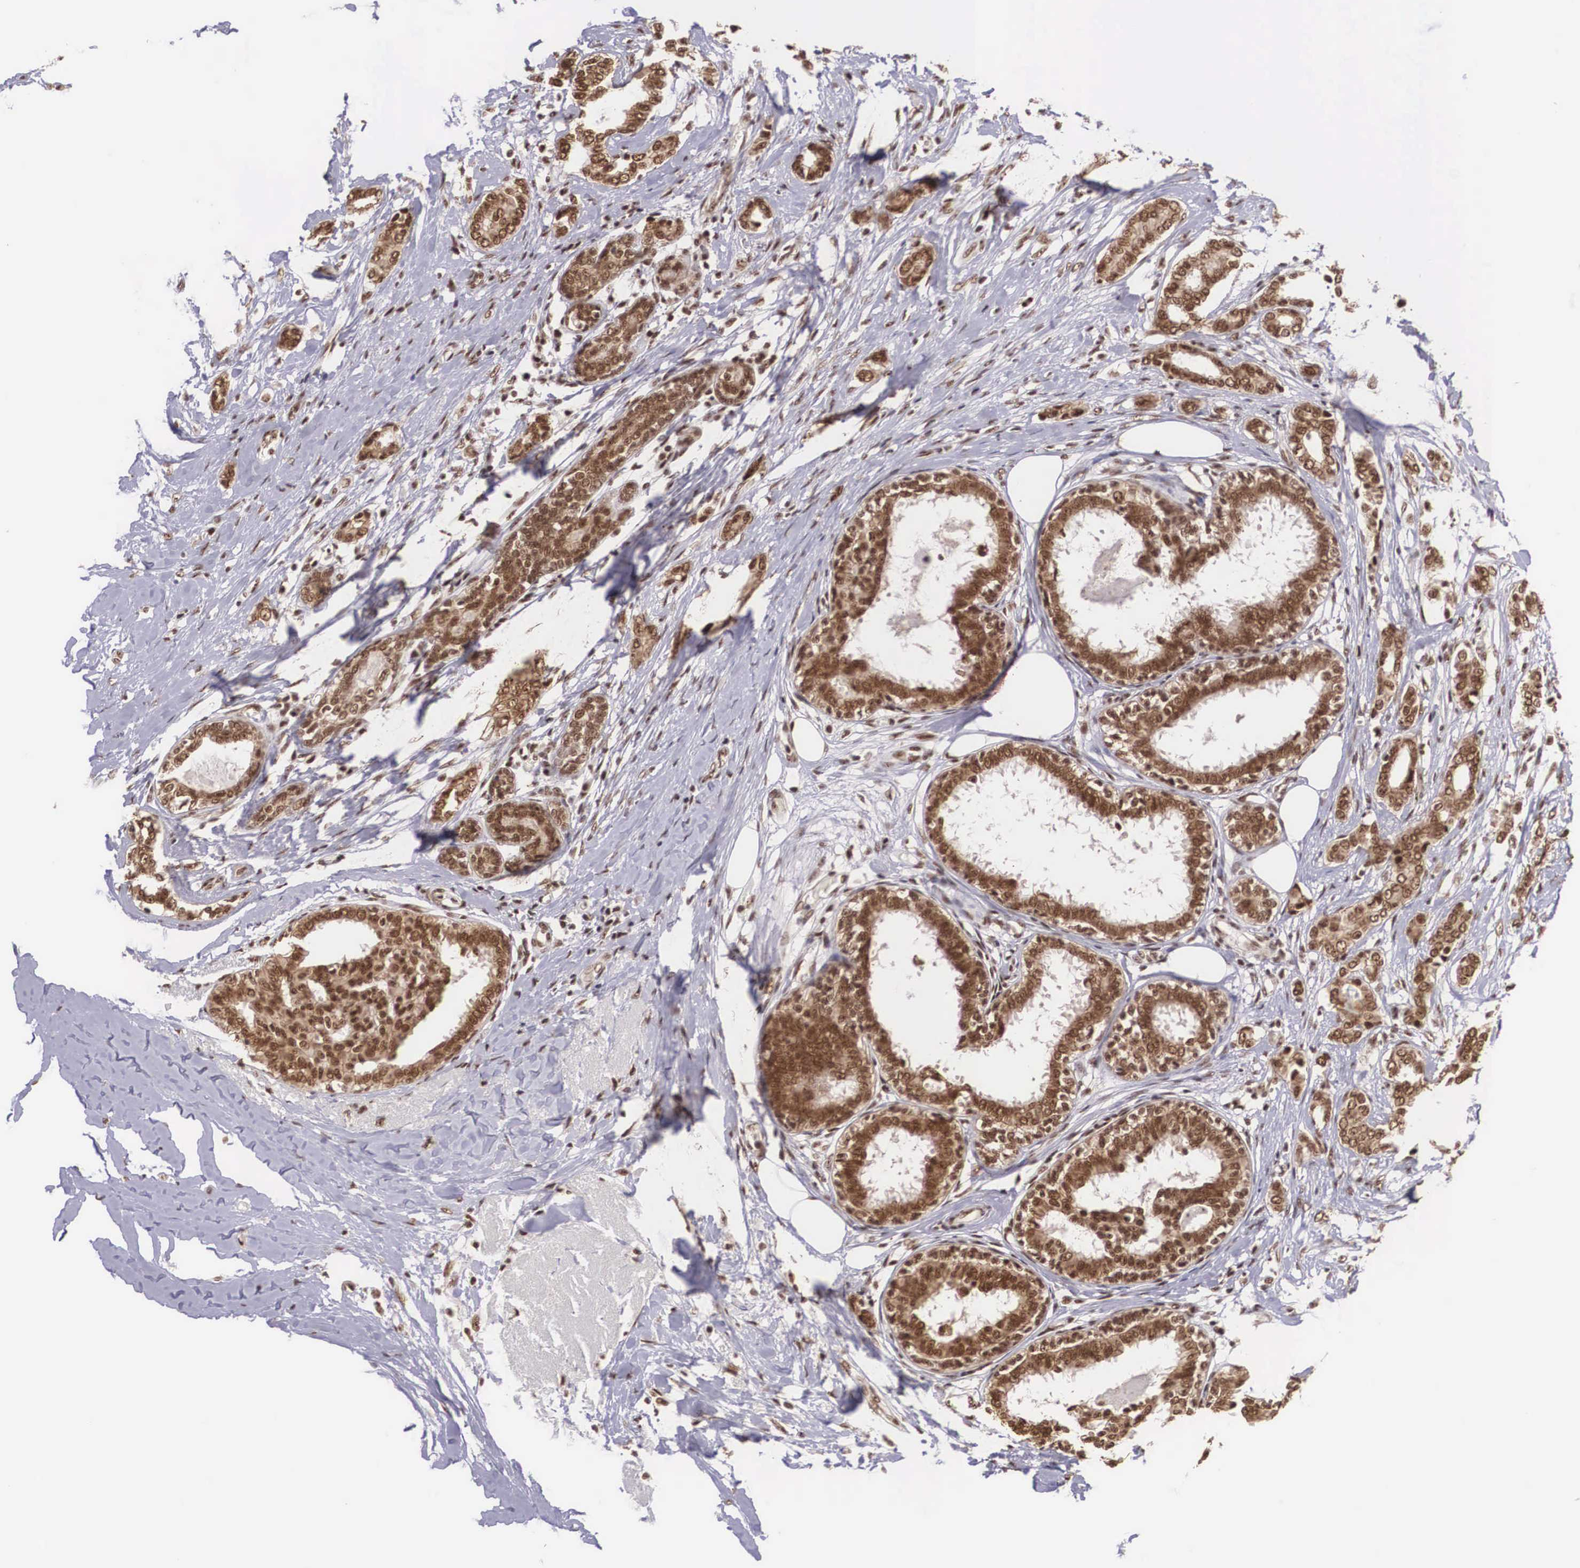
{"staining": {"intensity": "strong", "quantity": ">75%", "location": "nuclear"}, "tissue": "breast cancer", "cell_type": "Tumor cells", "image_type": "cancer", "snomed": [{"axis": "morphology", "description": "Duct carcinoma"}, {"axis": "topography", "description": "Breast"}], "caption": "Brown immunohistochemical staining in breast cancer exhibits strong nuclear positivity in about >75% of tumor cells. Nuclei are stained in blue.", "gene": "POLR2F", "patient": {"sex": "female", "age": 50}}